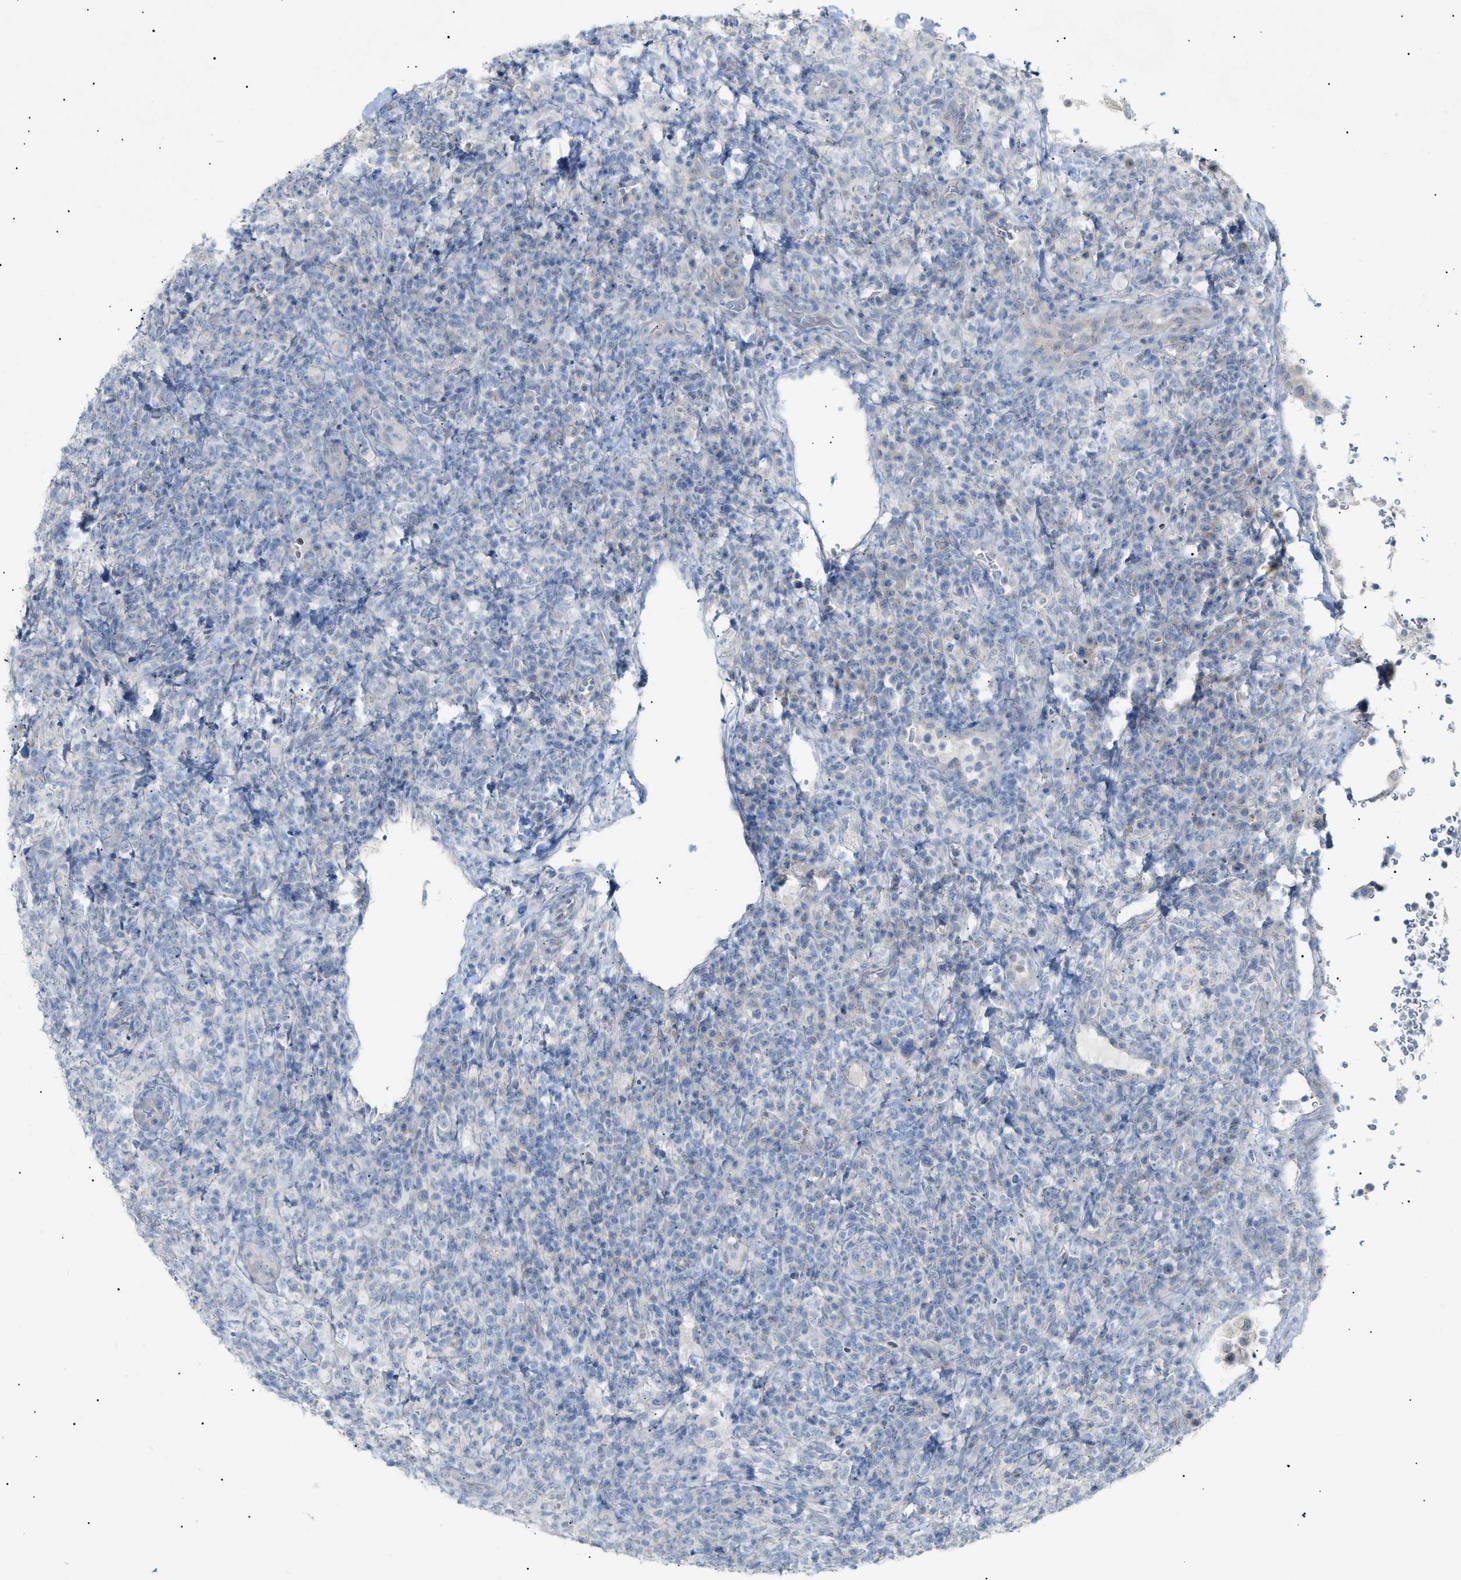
{"staining": {"intensity": "negative", "quantity": "none", "location": "none"}, "tissue": "lymphoma", "cell_type": "Tumor cells", "image_type": "cancer", "snomed": [{"axis": "morphology", "description": "Malignant lymphoma, non-Hodgkin's type, High grade"}, {"axis": "topography", "description": "Lymph node"}], "caption": "Tumor cells are negative for brown protein staining in high-grade malignant lymphoma, non-Hodgkin's type.", "gene": "SLC25A31", "patient": {"sex": "female", "age": 76}}